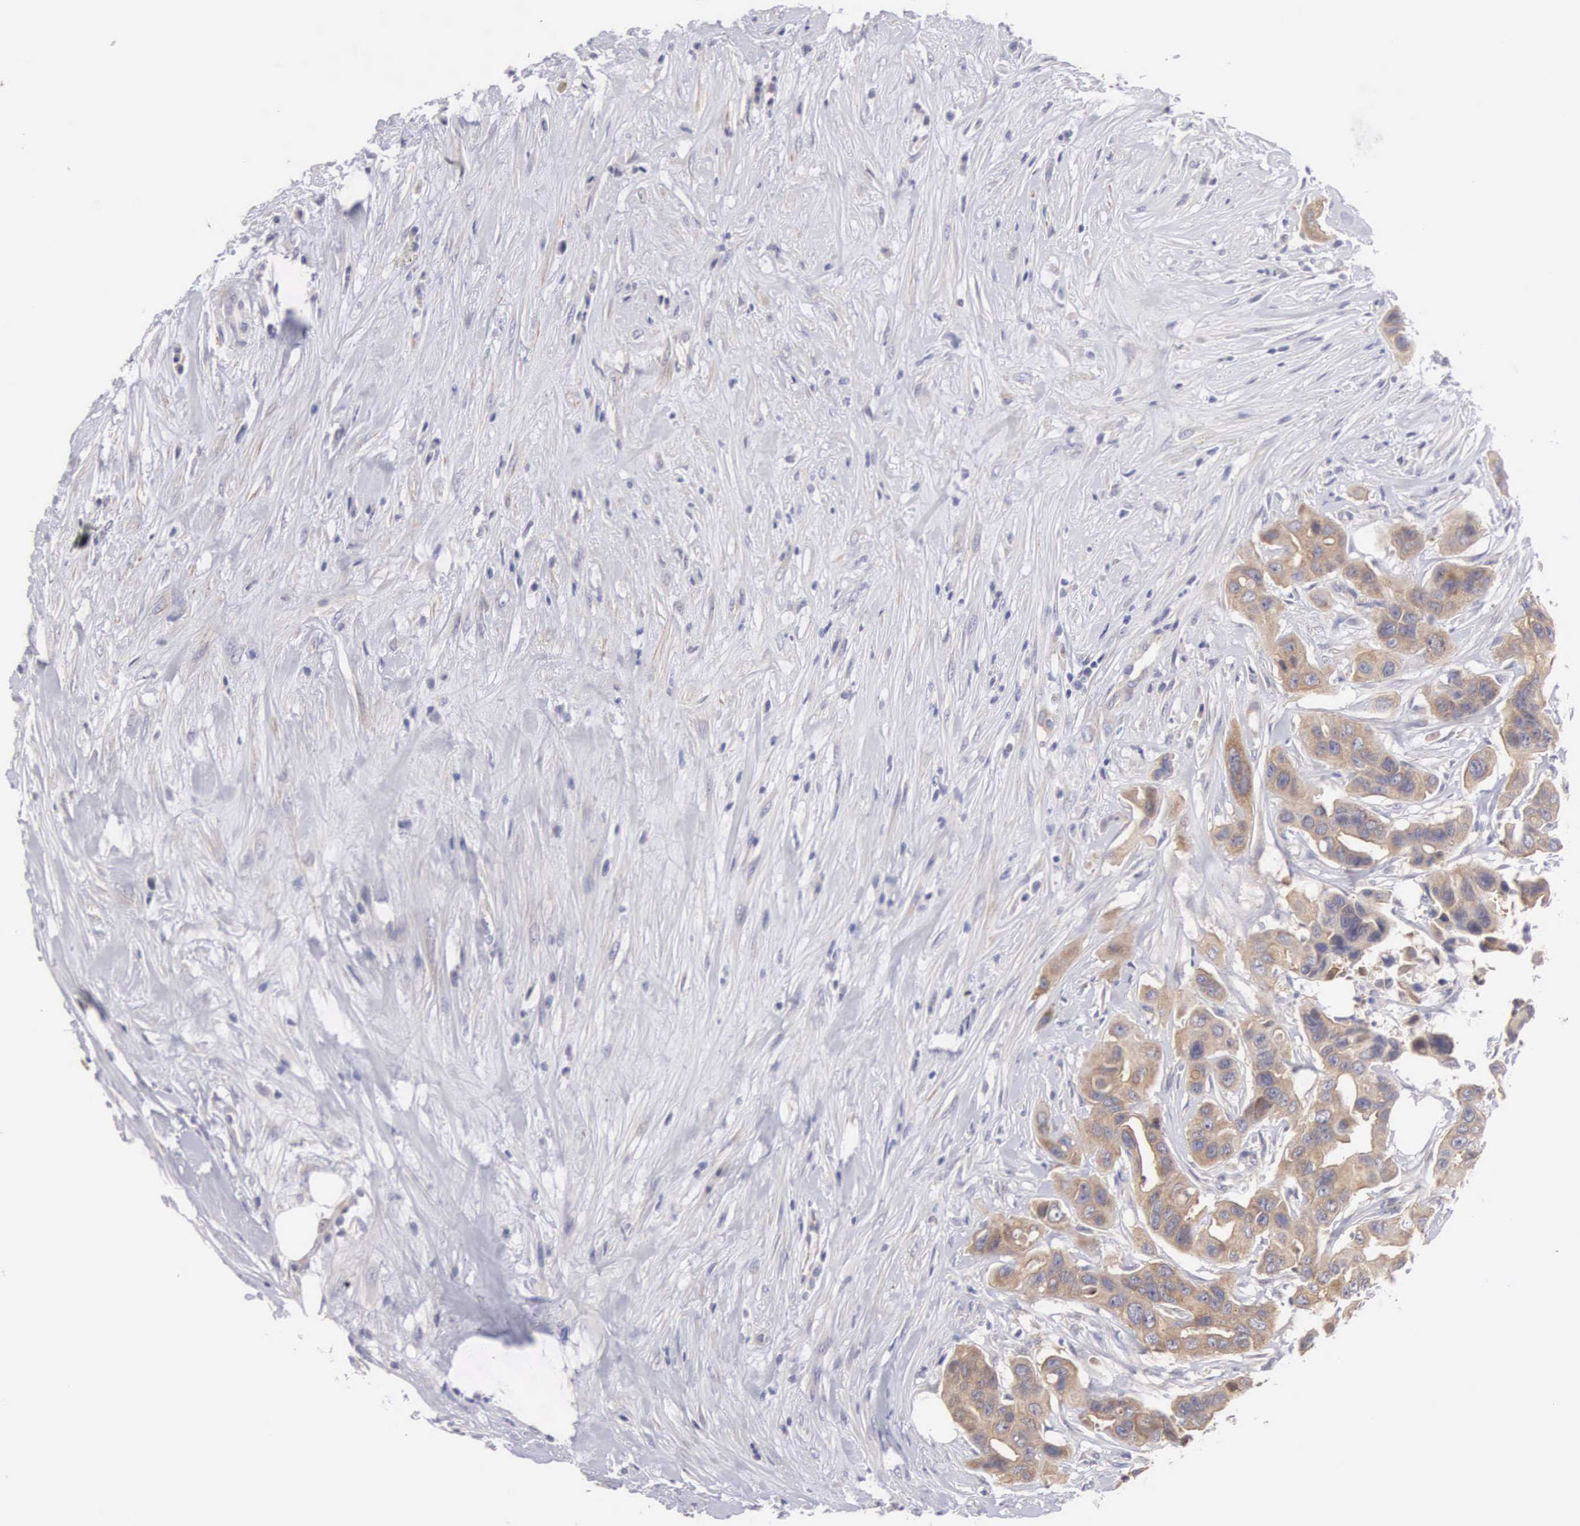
{"staining": {"intensity": "moderate", "quantity": ">75%", "location": "cytoplasmic/membranous"}, "tissue": "colorectal cancer", "cell_type": "Tumor cells", "image_type": "cancer", "snomed": [{"axis": "morphology", "description": "Adenocarcinoma, NOS"}, {"axis": "topography", "description": "Colon"}], "caption": "Immunohistochemistry (IHC) image of neoplastic tissue: colorectal adenocarcinoma stained using immunohistochemistry (IHC) reveals medium levels of moderate protein expression localized specifically in the cytoplasmic/membranous of tumor cells, appearing as a cytoplasmic/membranous brown color.", "gene": "TXLNG", "patient": {"sex": "female", "age": 70}}